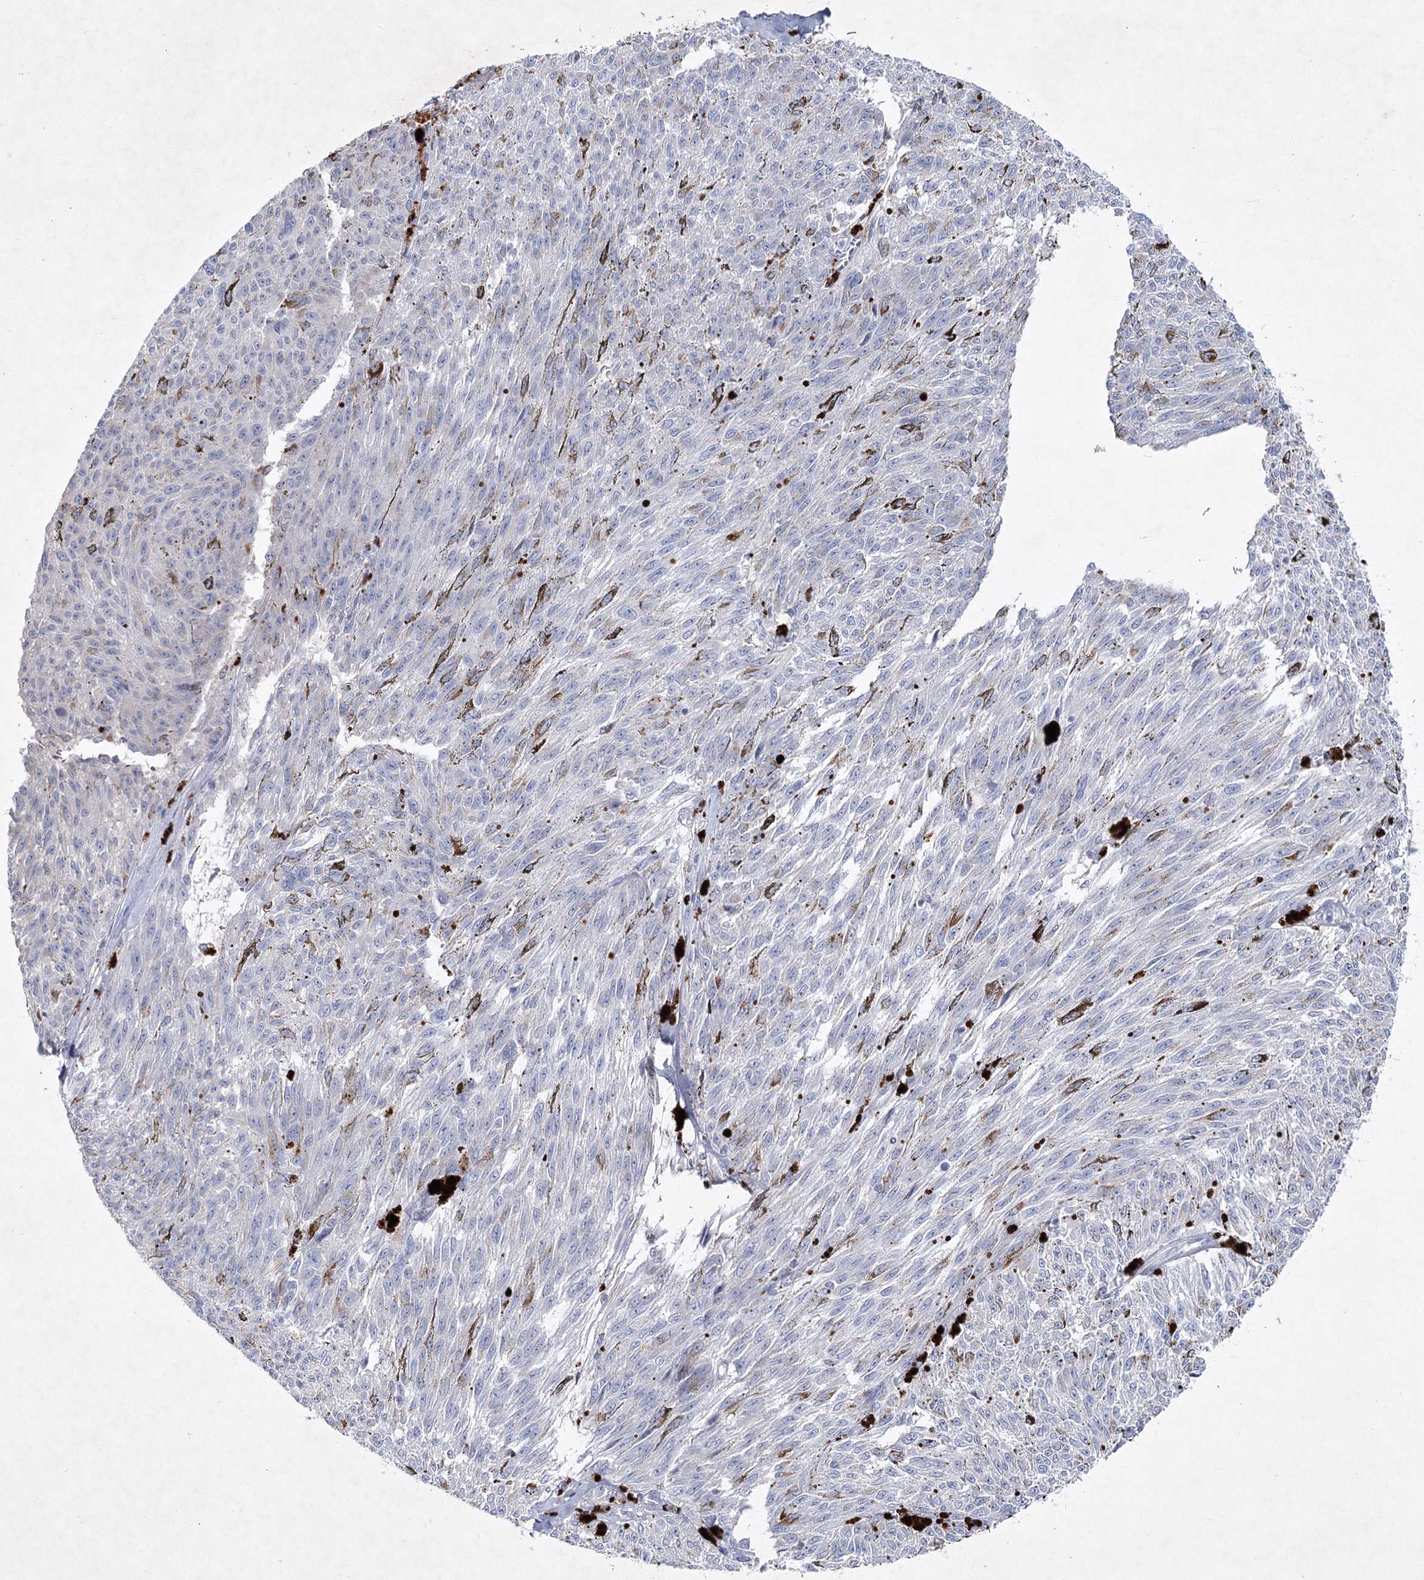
{"staining": {"intensity": "negative", "quantity": "none", "location": "none"}, "tissue": "melanoma", "cell_type": "Tumor cells", "image_type": "cancer", "snomed": [{"axis": "morphology", "description": "Malignant melanoma, NOS"}, {"axis": "topography", "description": "Skin"}], "caption": "The image displays no significant staining in tumor cells of melanoma.", "gene": "MAP3K13", "patient": {"sex": "female", "age": 72}}